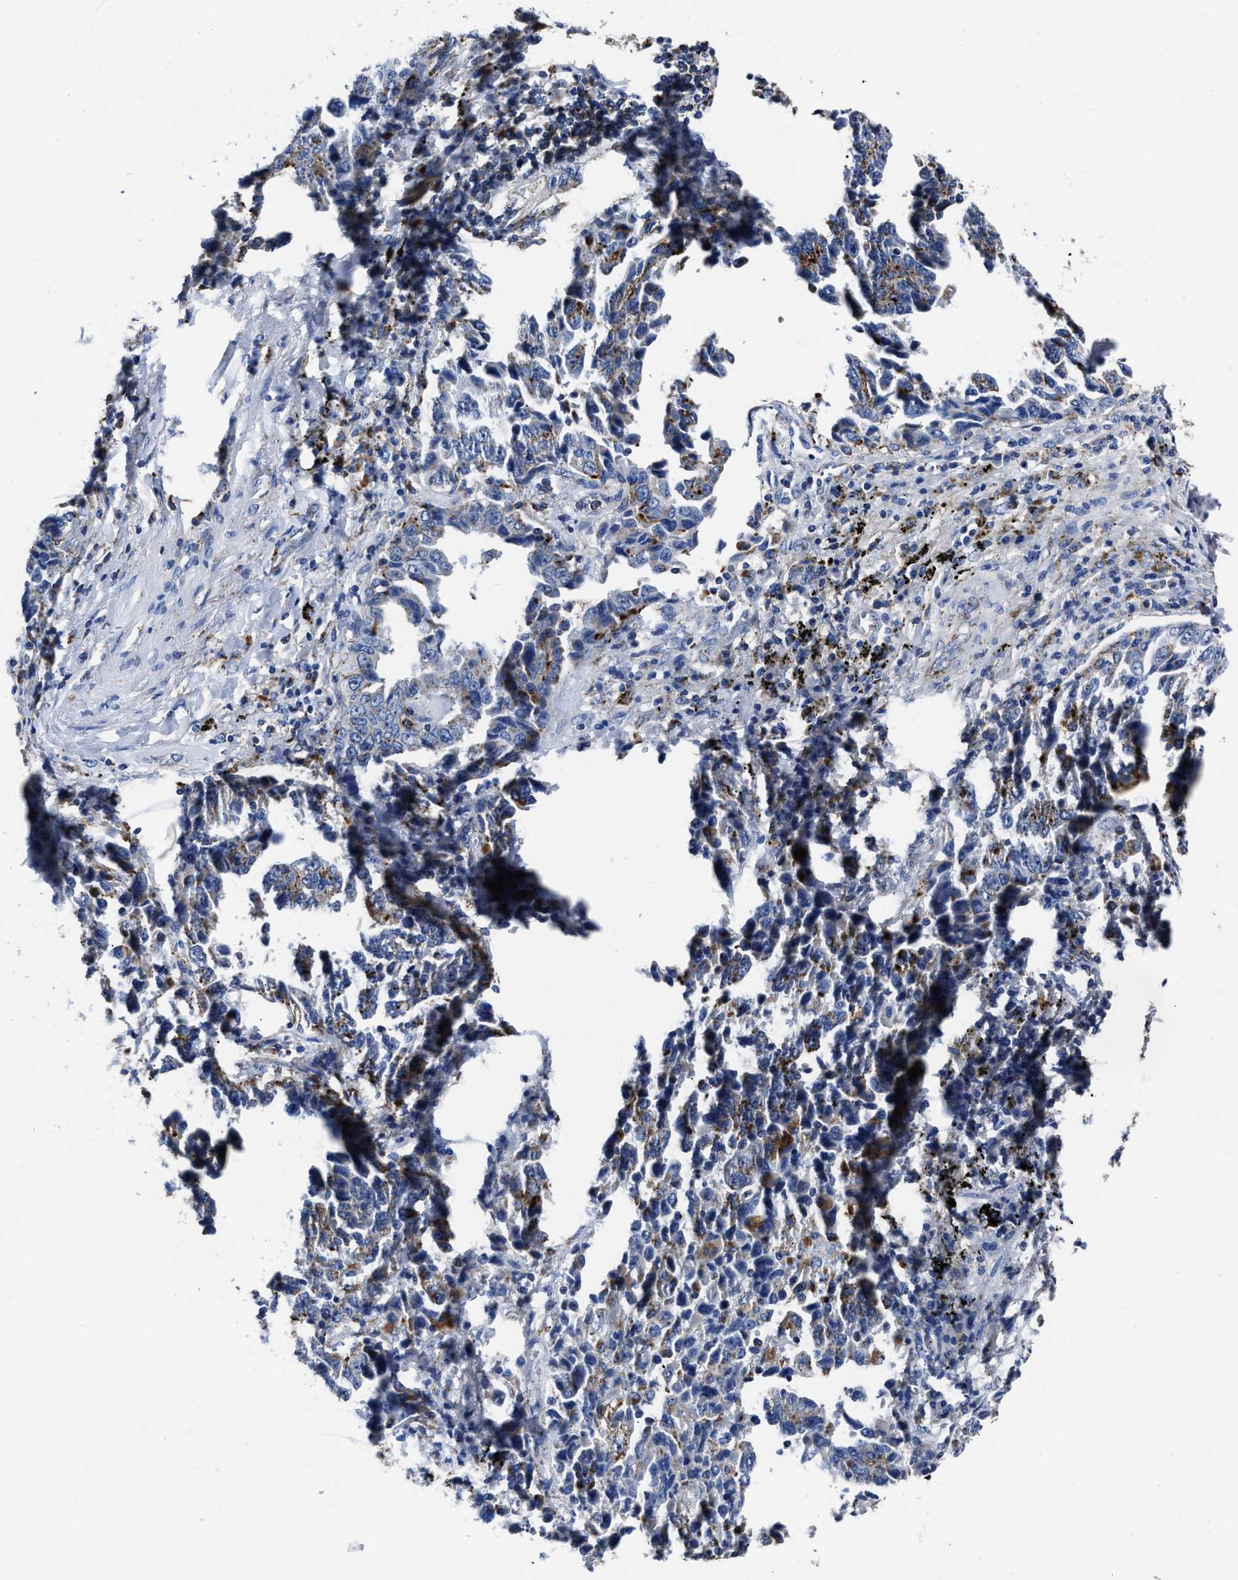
{"staining": {"intensity": "negative", "quantity": "none", "location": "none"}, "tissue": "lung cancer", "cell_type": "Tumor cells", "image_type": "cancer", "snomed": [{"axis": "morphology", "description": "Adenocarcinoma, NOS"}, {"axis": "topography", "description": "Lung"}], "caption": "The histopathology image reveals no significant staining in tumor cells of lung cancer (adenocarcinoma). (Stains: DAB (3,3'-diaminobenzidine) immunohistochemistry with hematoxylin counter stain, Microscopy: brightfield microscopy at high magnification).", "gene": "LAMTOR4", "patient": {"sex": "female", "age": 51}}